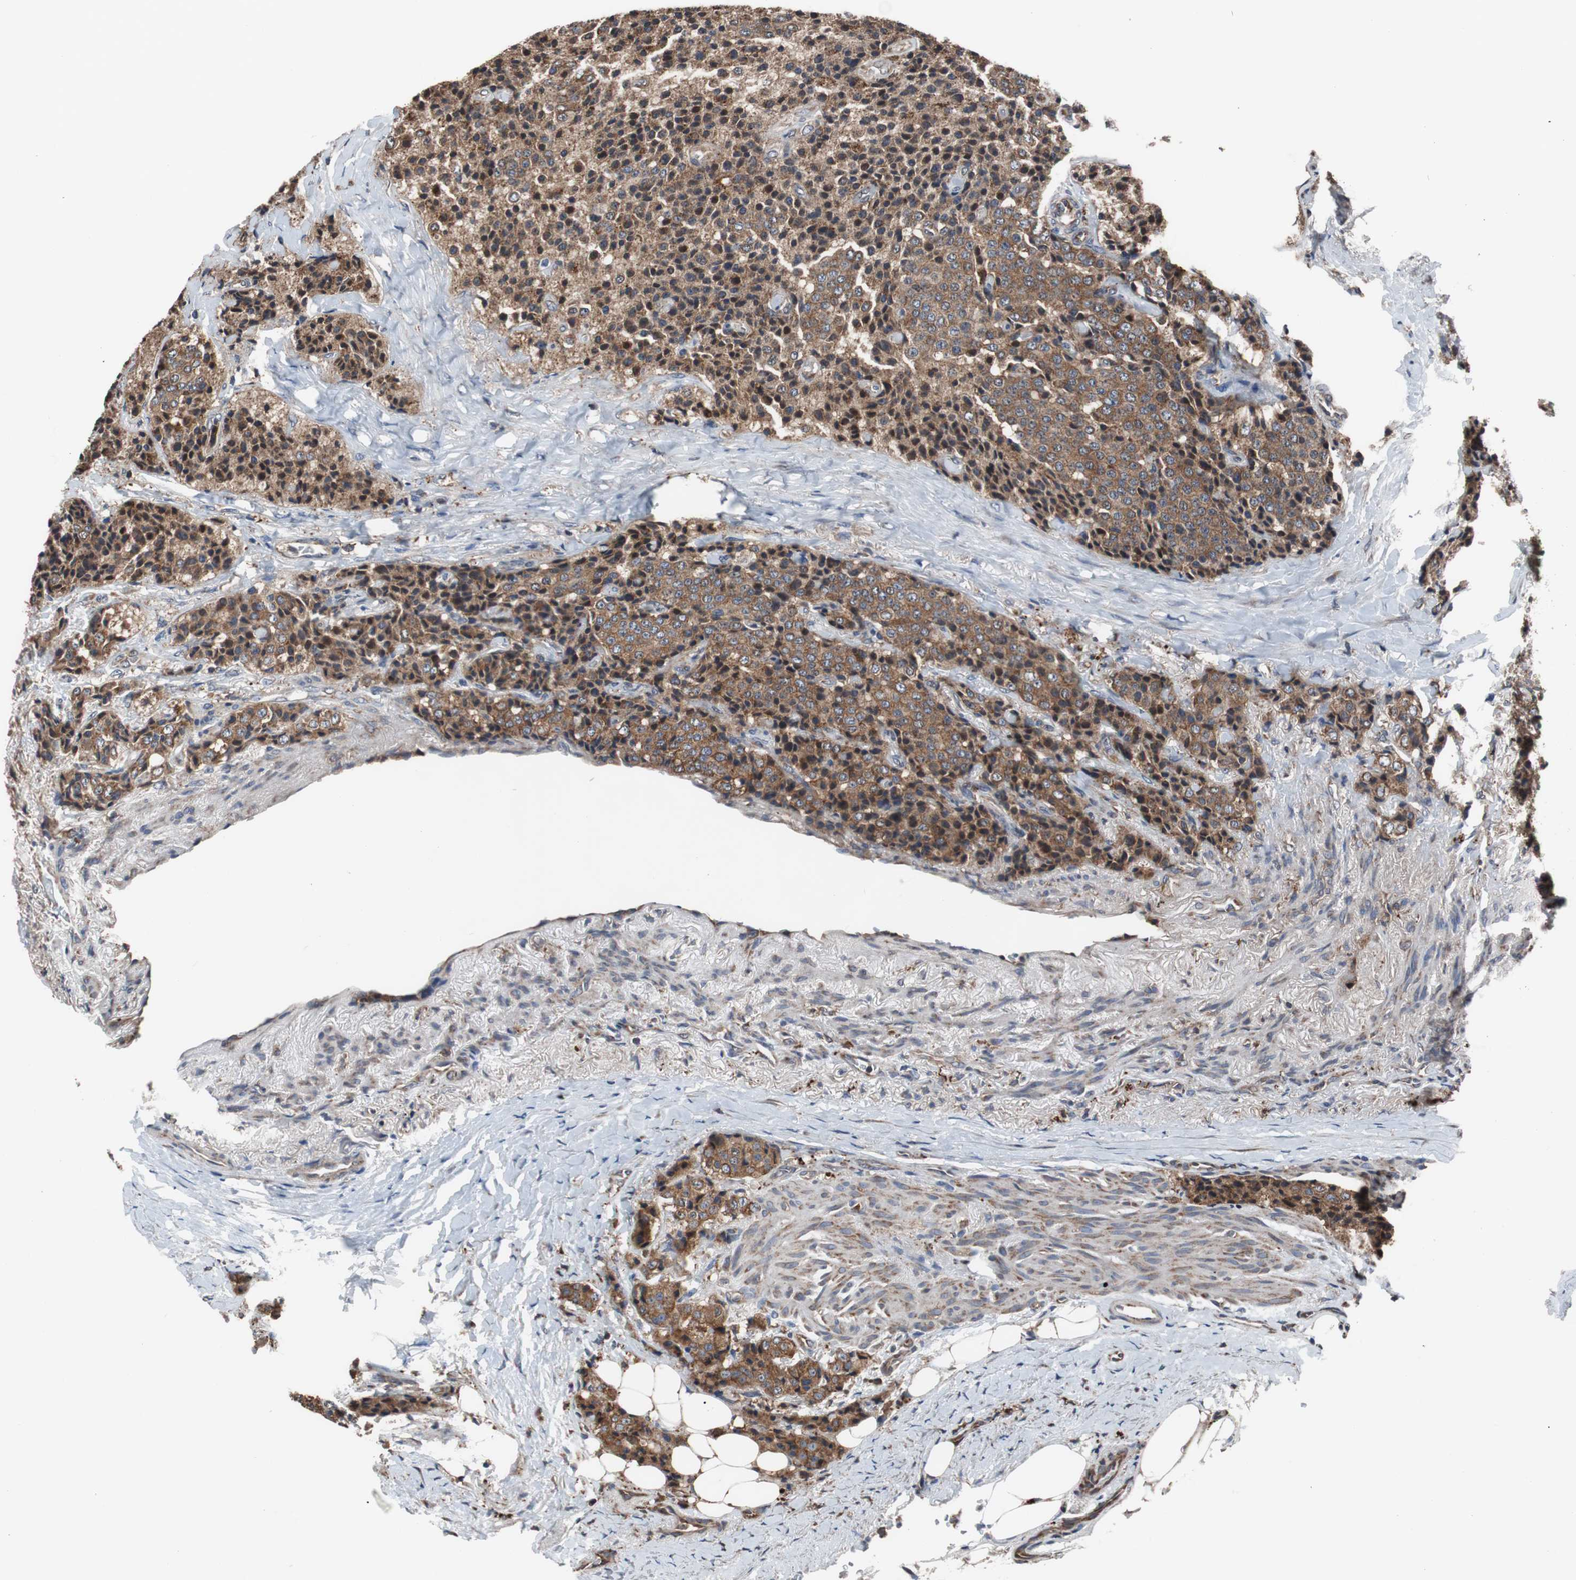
{"staining": {"intensity": "moderate", "quantity": ">75%", "location": "cytoplasmic/membranous"}, "tissue": "carcinoid", "cell_type": "Tumor cells", "image_type": "cancer", "snomed": [{"axis": "morphology", "description": "Carcinoid, malignant, NOS"}, {"axis": "topography", "description": "Colon"}], "caption": "Immunohistochemistry (IHC) micrograph of neoplastic tissue: malignant carcinoid stained using IHC displays medium levels of moderate protein expression localized specifically in the cytoplasmic/membranous of tumor cells, appearing as a cytoplasmic/membranous brown color.", "gene": "USP10", "patient": {"sex": "female", "age": 61}}